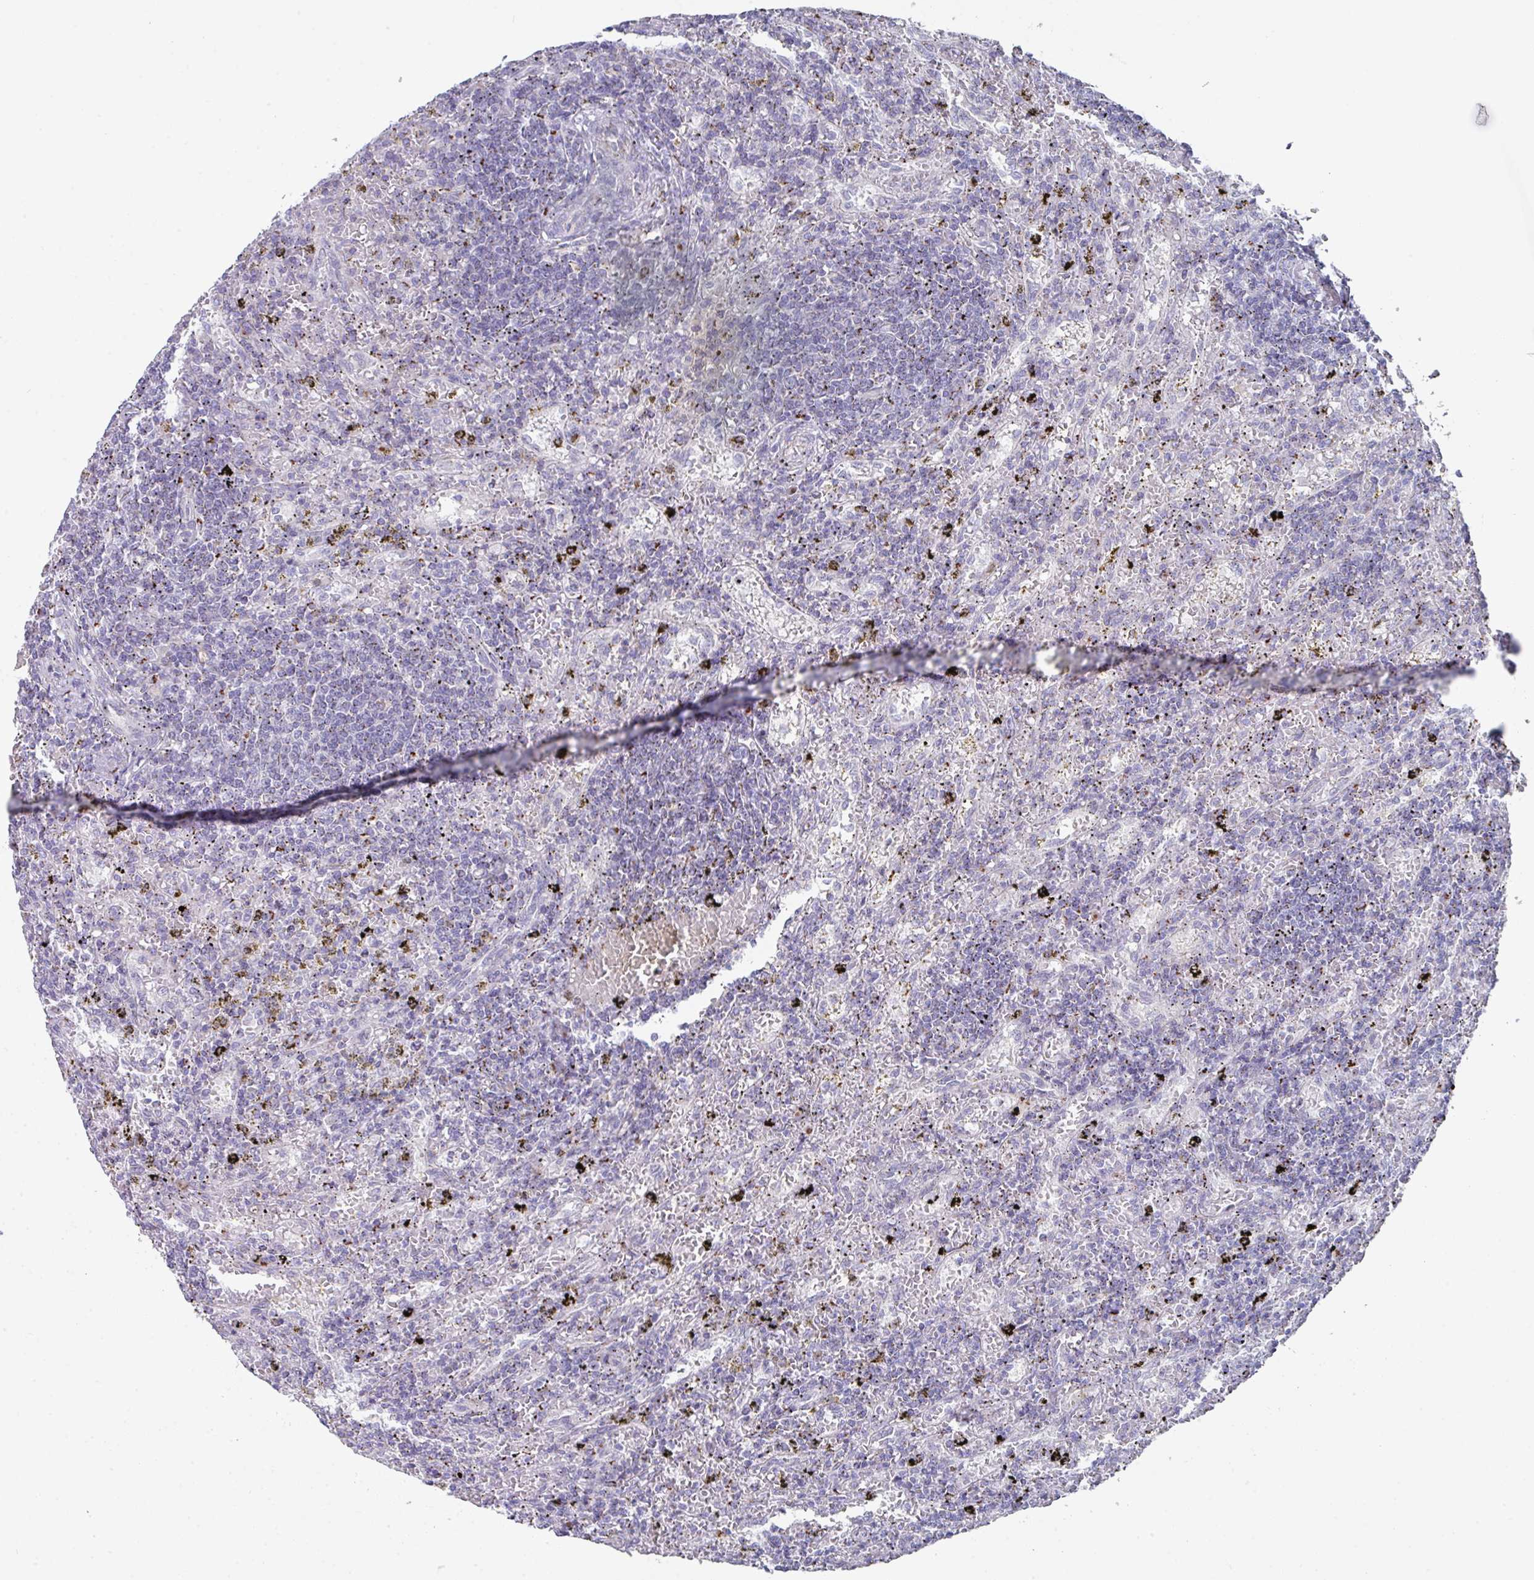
{"staining": {"intensity": "negative", "quantity": "none", "location": "none"}, "tissue": "lymphoma", "cell_type": "Tumor cells", "image_type": "cancer", "snomed": [{"axis": "morphology", "description": "Malignant lymphoma, non-Hodgkin's type, Low grade"}, {"axis": "topography", "description": "Spleen"}], "caption": "A high-resolution image shows immunohistochemistry staining of lymphoma, which exhibits no significant staining in tumor cells.", "gene": "VKORC1L1", "patient": {"sex": "male", "age": 76}}